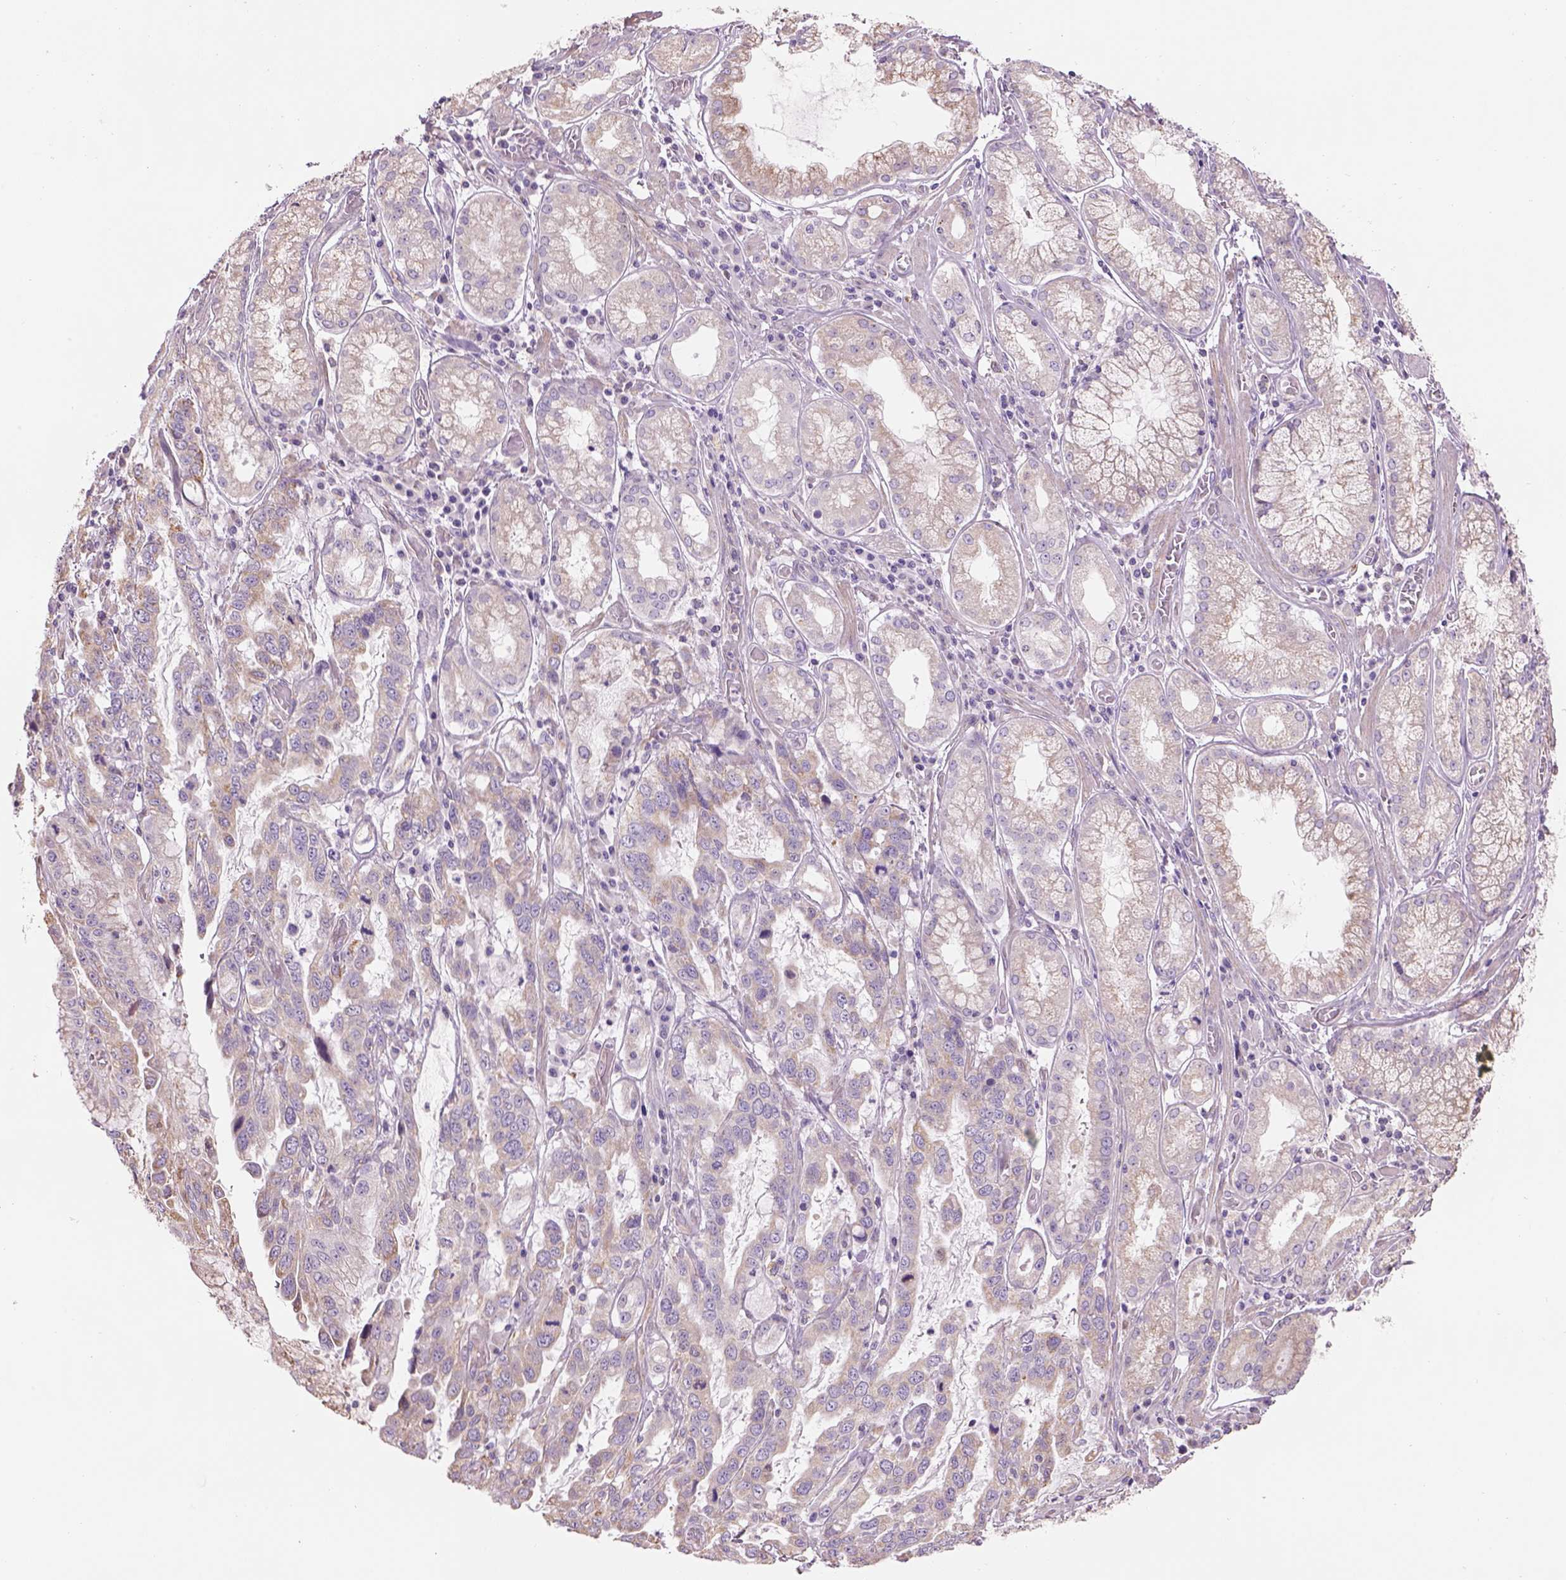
{"staining": {"intensity": "weak", "quantity": "25%-75%", "location": "cytoplasmic/membranous"}, "tissue": "stomach cancer", "cell_type": "Tumor cells", "image_type": "cancer", "snomed": [{"axis": "morphology", "description": "Adenocarcinoma, NOS"}, {"axis": "topography", "description": "Stomach, lower"}], "caption": "Immunohistochemistry staining of stomach adenocarcinoma, which exhibits low levels of weak cytoplasmic/membranous staining in approximately 25%-75% of tumor cells indicating weak cytoplasmic/membranous protein expression. The staining was performed using DAB (3,3'-diaminobenzidine) (brown) for protein detection and nuclei were counterstained in hematoxylin (blue).", "gene": "IFT52", "patient": {"sex": "female", "age": 76}}